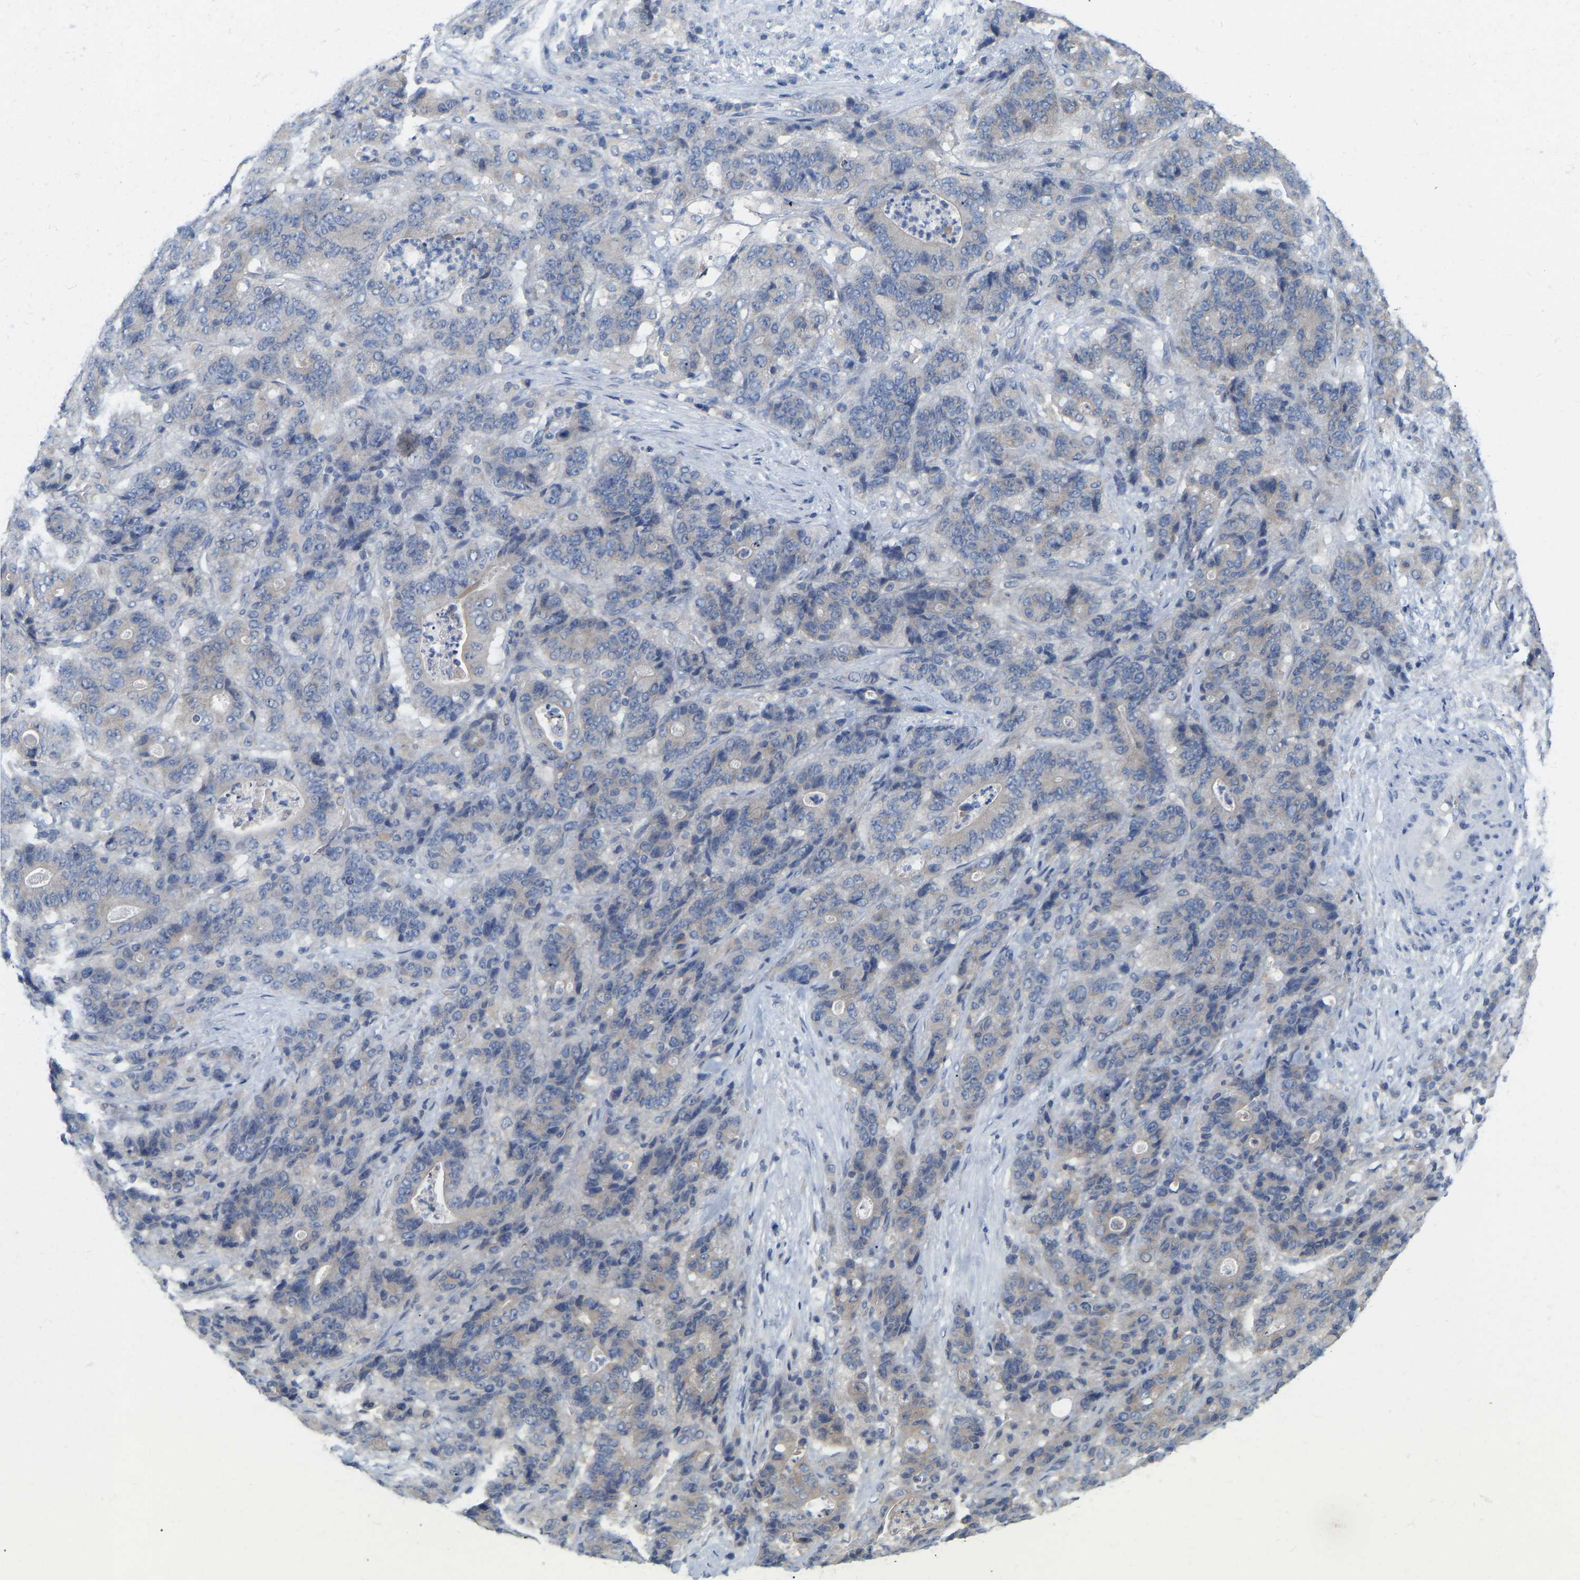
{"staining": {"intensity": "negative", "quantity": "none", "location": "none"}, "tissue": "stomach cancer", "cell_type": "Tumor cells", "image_type": "cancer", "snomed": [{"axis": "morphology", "description": "Adenocarcinoma, NOS"}, {"axis": "topography", "description": "Stomach"}], "caption": "Immunohistochemistry (IHC) of human adenocarcinoma (stomach) exhibits no expression in tumor cells. (Stains: DAB (3,3'-diaminobenzidine) immunohistochemistry with hematoxylin counter stain, Microscopy: brightfield microscopy at high magnification).", "gene": "WIPI2", "patient": {"sex": "female", "age": 73}}